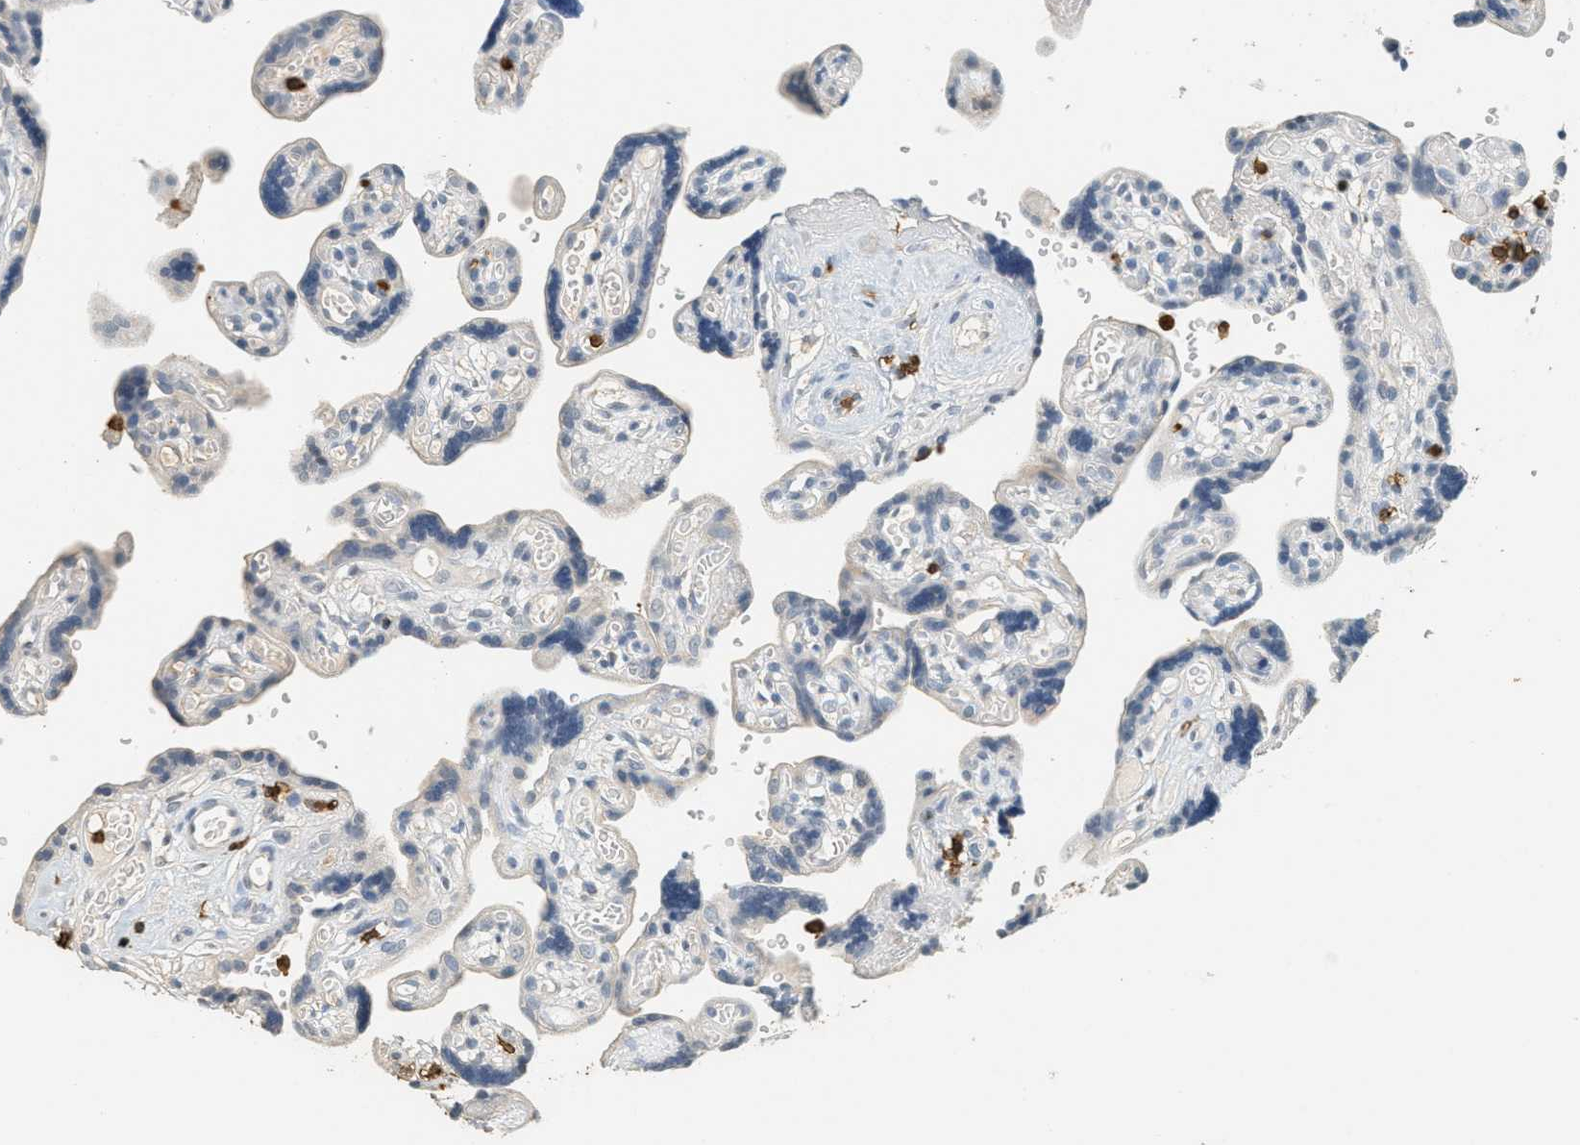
{"staining": {"intensity": "negative", "quantity": "none", "location": "none"}, "tissue": "placenta", "cell_type": "Decidual cells", "image_type": "normal", "snomed": [{"axis": "morphology", "description": "Normal tissue, NOS"}, {"axis": "topography", "description": "Placenta"}], "caption": "DAB immunohistochemical staining of benign human placenta displays no significant positivity in decidual cells.", "gene": "LSP1", "patient": {"sex": "female", "age": 30}}